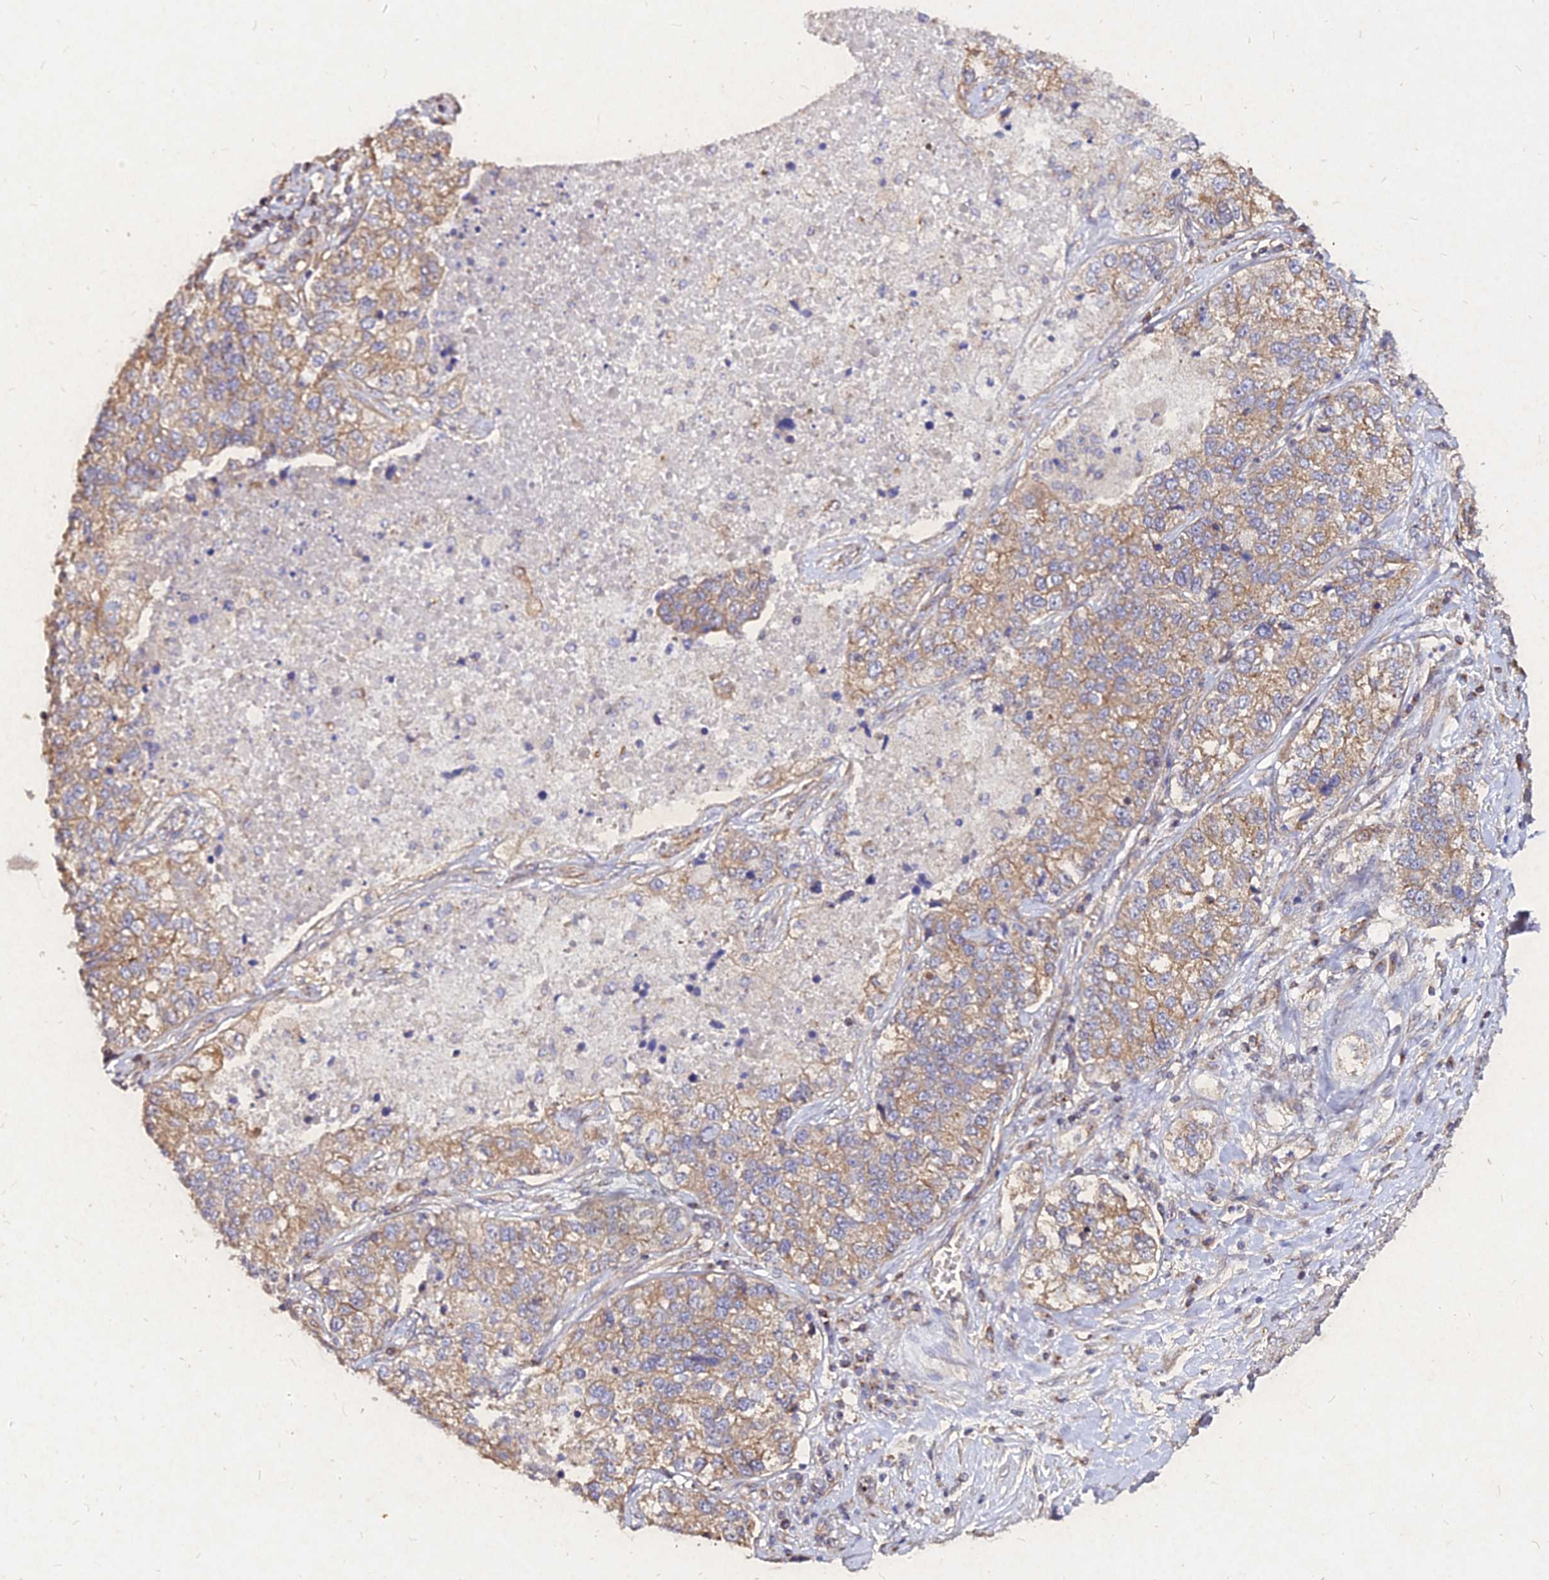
{"staining": {"intensity": "moderate", "quantity": "25%-75%", "location": "cytoplasmic/membranous"}, "tissue": "lung cancer", "cell_type": "Tumor cells", "image_type": "cancer", "snomed": [{"axis": "morphology", "description": "Adenocarcinoma, NOS"}, {"axis": "topography", "description": "Lung"}], "caption": "Immunohistochemistry staining of adenocarcinoma (lung), which displays medium levels of moderate cytoplasmic/membranous staining in approximately 25%-75% of tumor cells indicating moderate cytoplasmic/membranous protein expression. The staining was performed using DAB (brown) for protein detection and nuclei were counterstained in hematoxylin (blue).", "gene": "SKA1", "patient": {"sex": "male", "age": 49}}